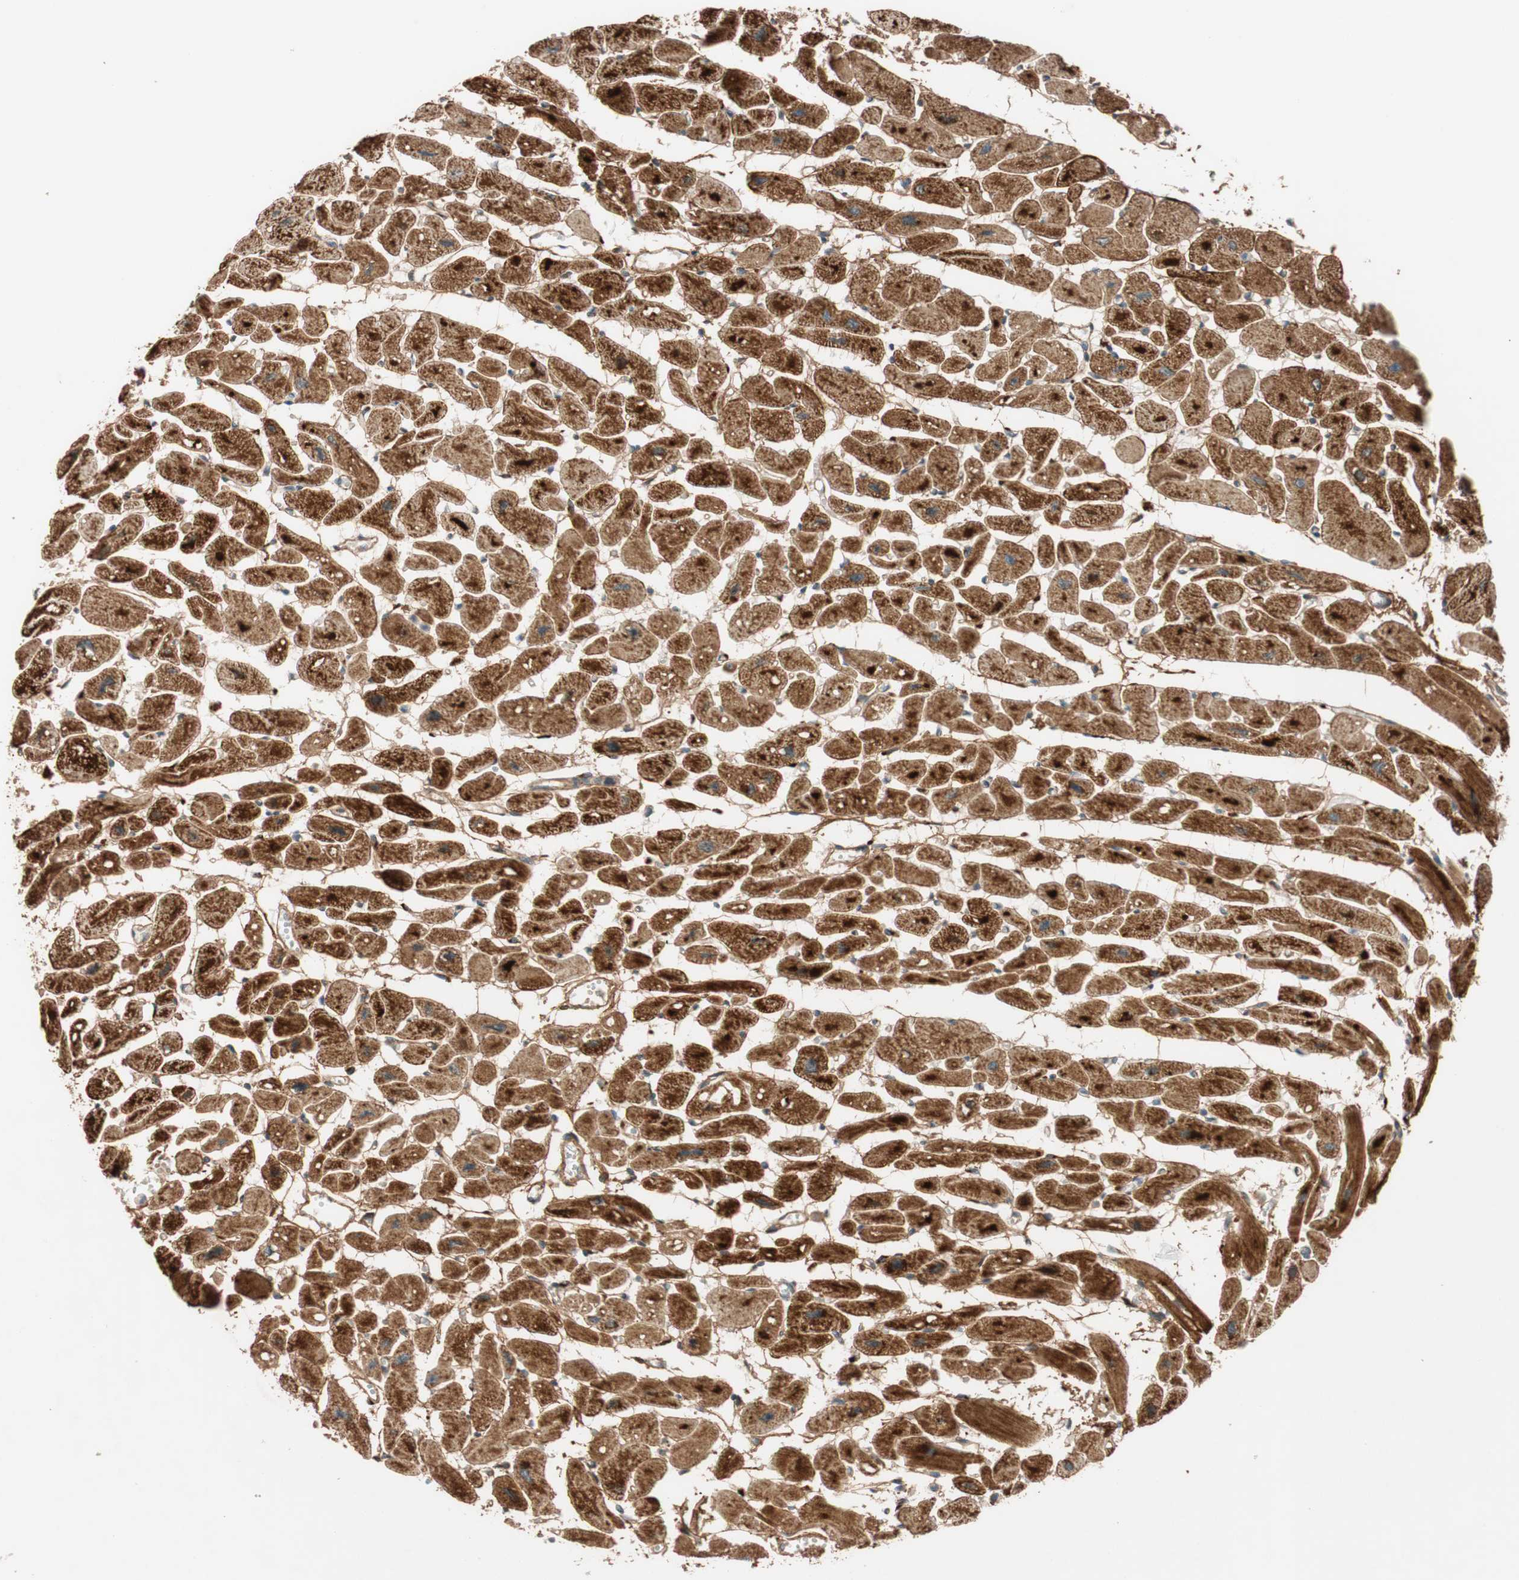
{"staining": {"intensity": "strong", "quantity": ">75%", "location": "cytoplasmic/membranous"}, "tissue": "heart muscle", "cell_type": "Cardiomyocytes", "image_type": "normal", "snomed": [{"axis": "morphology", "description": "Normal tissue, NOS"}, {"axis": "topography", "description": "Heart"}], "caption": "IHC staining of unremarkable heart muscle, which demonstrates high levels of strong cytoplasmic/membranous positivity in about >75% of cardiomyocytes indicating strong cytoplasmic/membranous protein expression. The staining was performed using DAB (brown) for protein detection and nuclei were counterstained in hematoxylin (blue).", "gene": "EPHA6", "patient": {"sex": "female", "age": 54}}